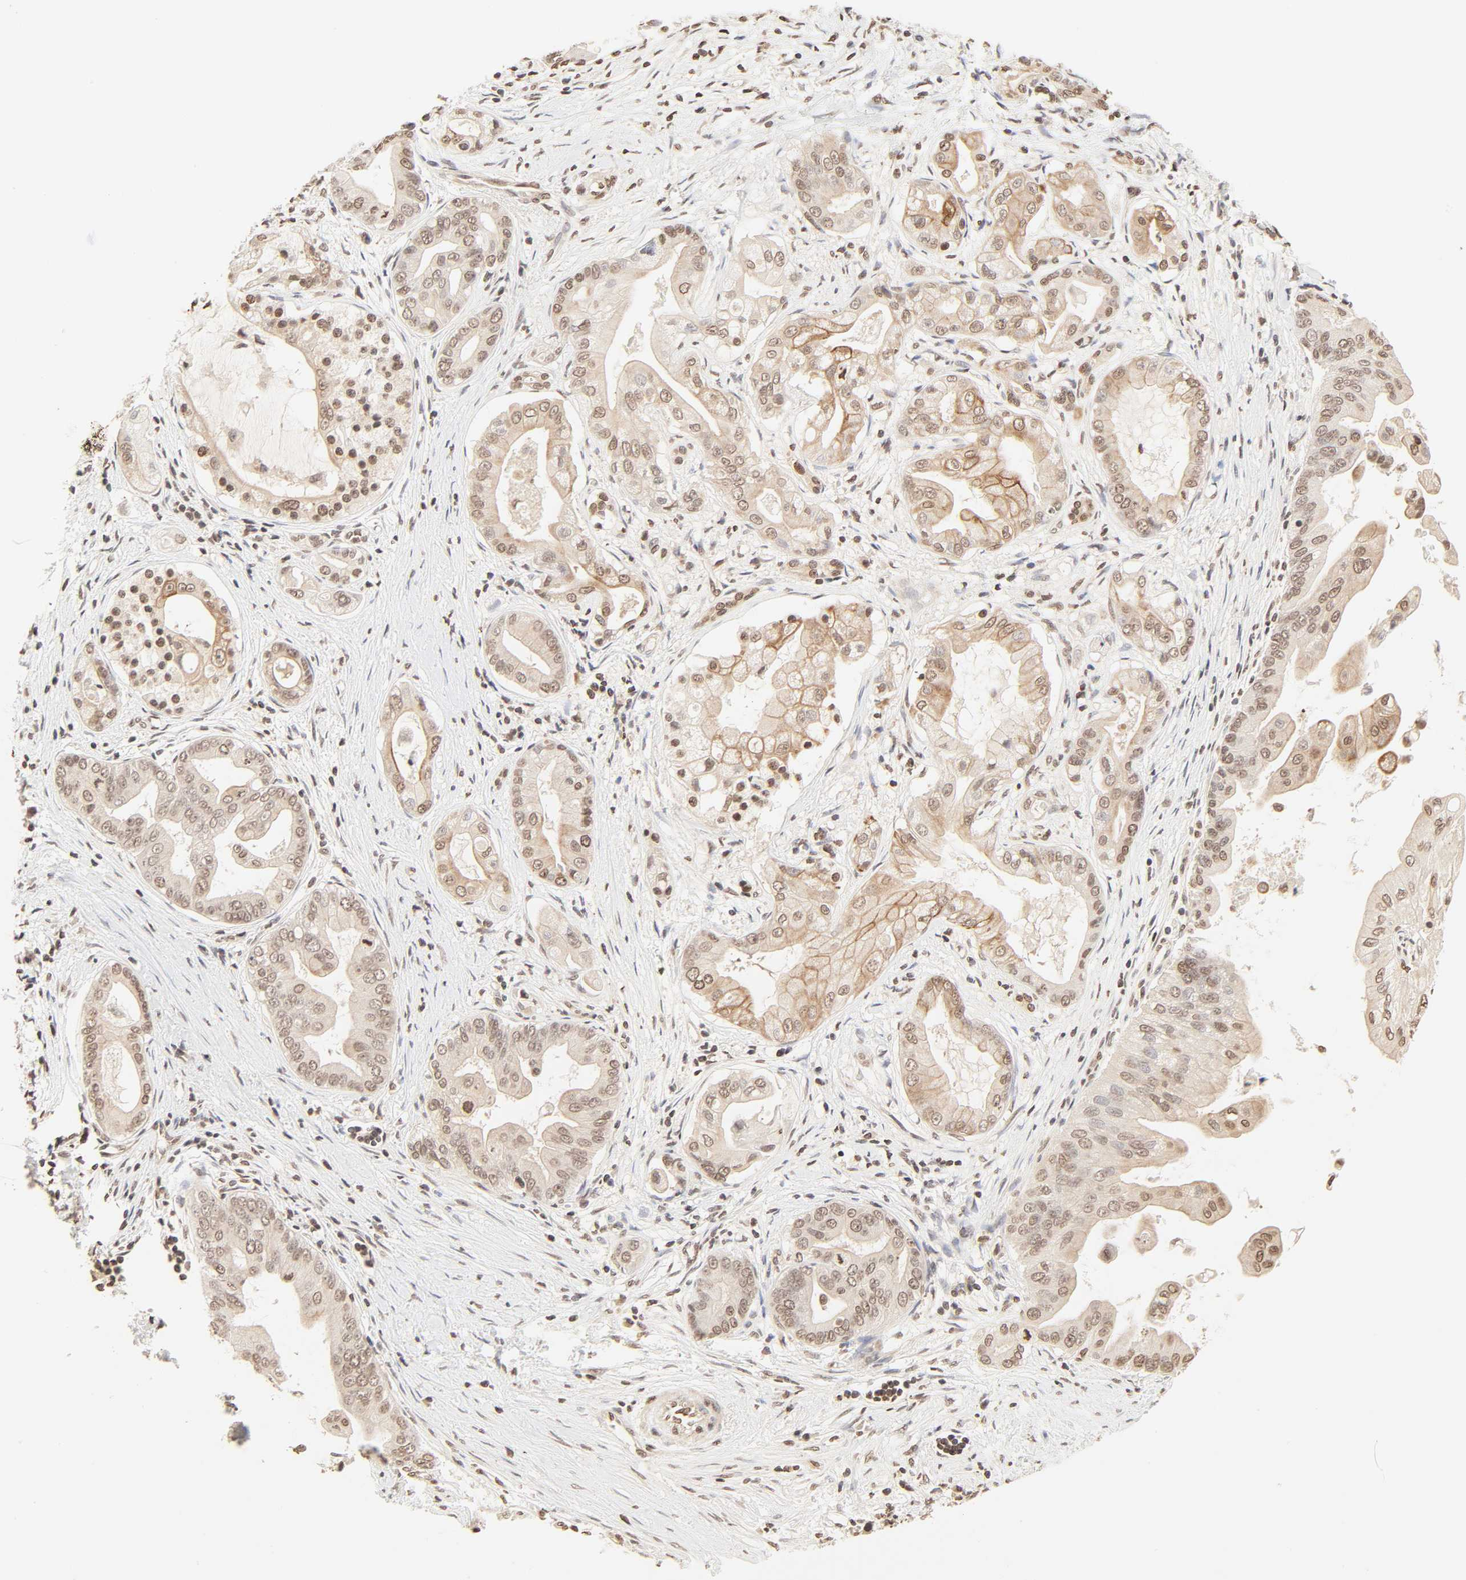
{"staining": {"intensity": "moderate", "quantity": ">75%", "location": "cytoplasmic/membranous,nuclear"}, "tissue": "pancreatic cancer", "cell_type": "Tumor cells", "image_type": "cancer", "snomed": [{"axis": "morphology", "description": "Adenocarcinoma, NOS"}, {"axis": "topography", "description": "Pancreas"}], "caption": "Immunohistochemistry (DAB) staining of human pancreatic adenocarcinoma exhibits moderate cytoplasmic/membranous and nuclear protein positivity in approximately >75% of tumor cells.", "gene": "TBL1X", "patient": {"sex": "female", "age": 75}}